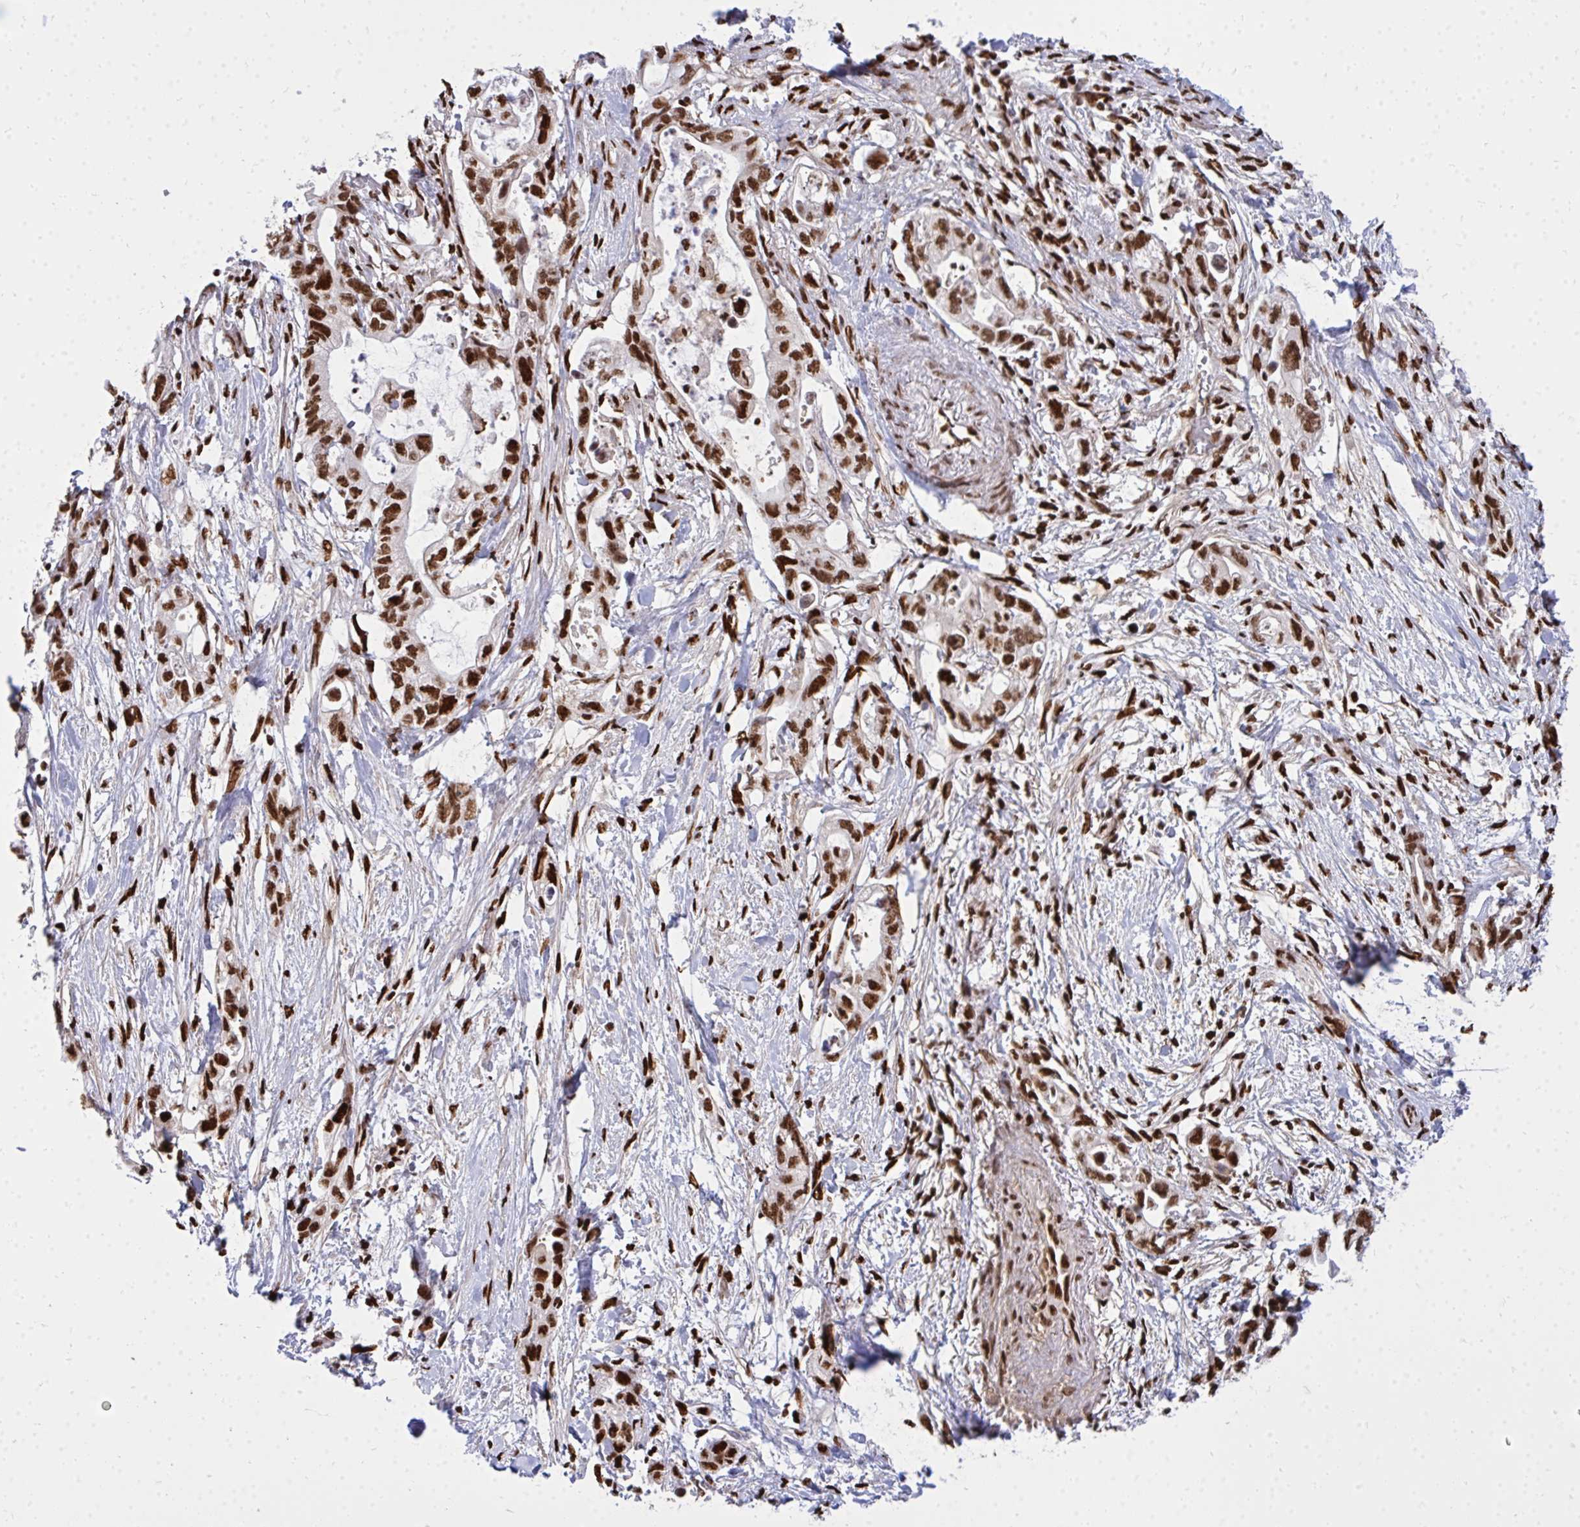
{"staining": {"intensity": "strong", "quantity": ">75%", "location": "nuclear"}, "tissue": "pancreatic cancer", "cell_type": "Tumor cells", "image_type": "cancer", "snomed": [{"axis": "morphology", "description": "Adenocarcinoma, NOS"}, {"axis": "topography", "description": "Pancreas"}], "caption": "An image of human pancreatic cancer stained for a protein exhibits strong nuclear brown staining in tumor cells.", "gene": "TBL1Y", "patient": {"sex": "female", "age": 72}}